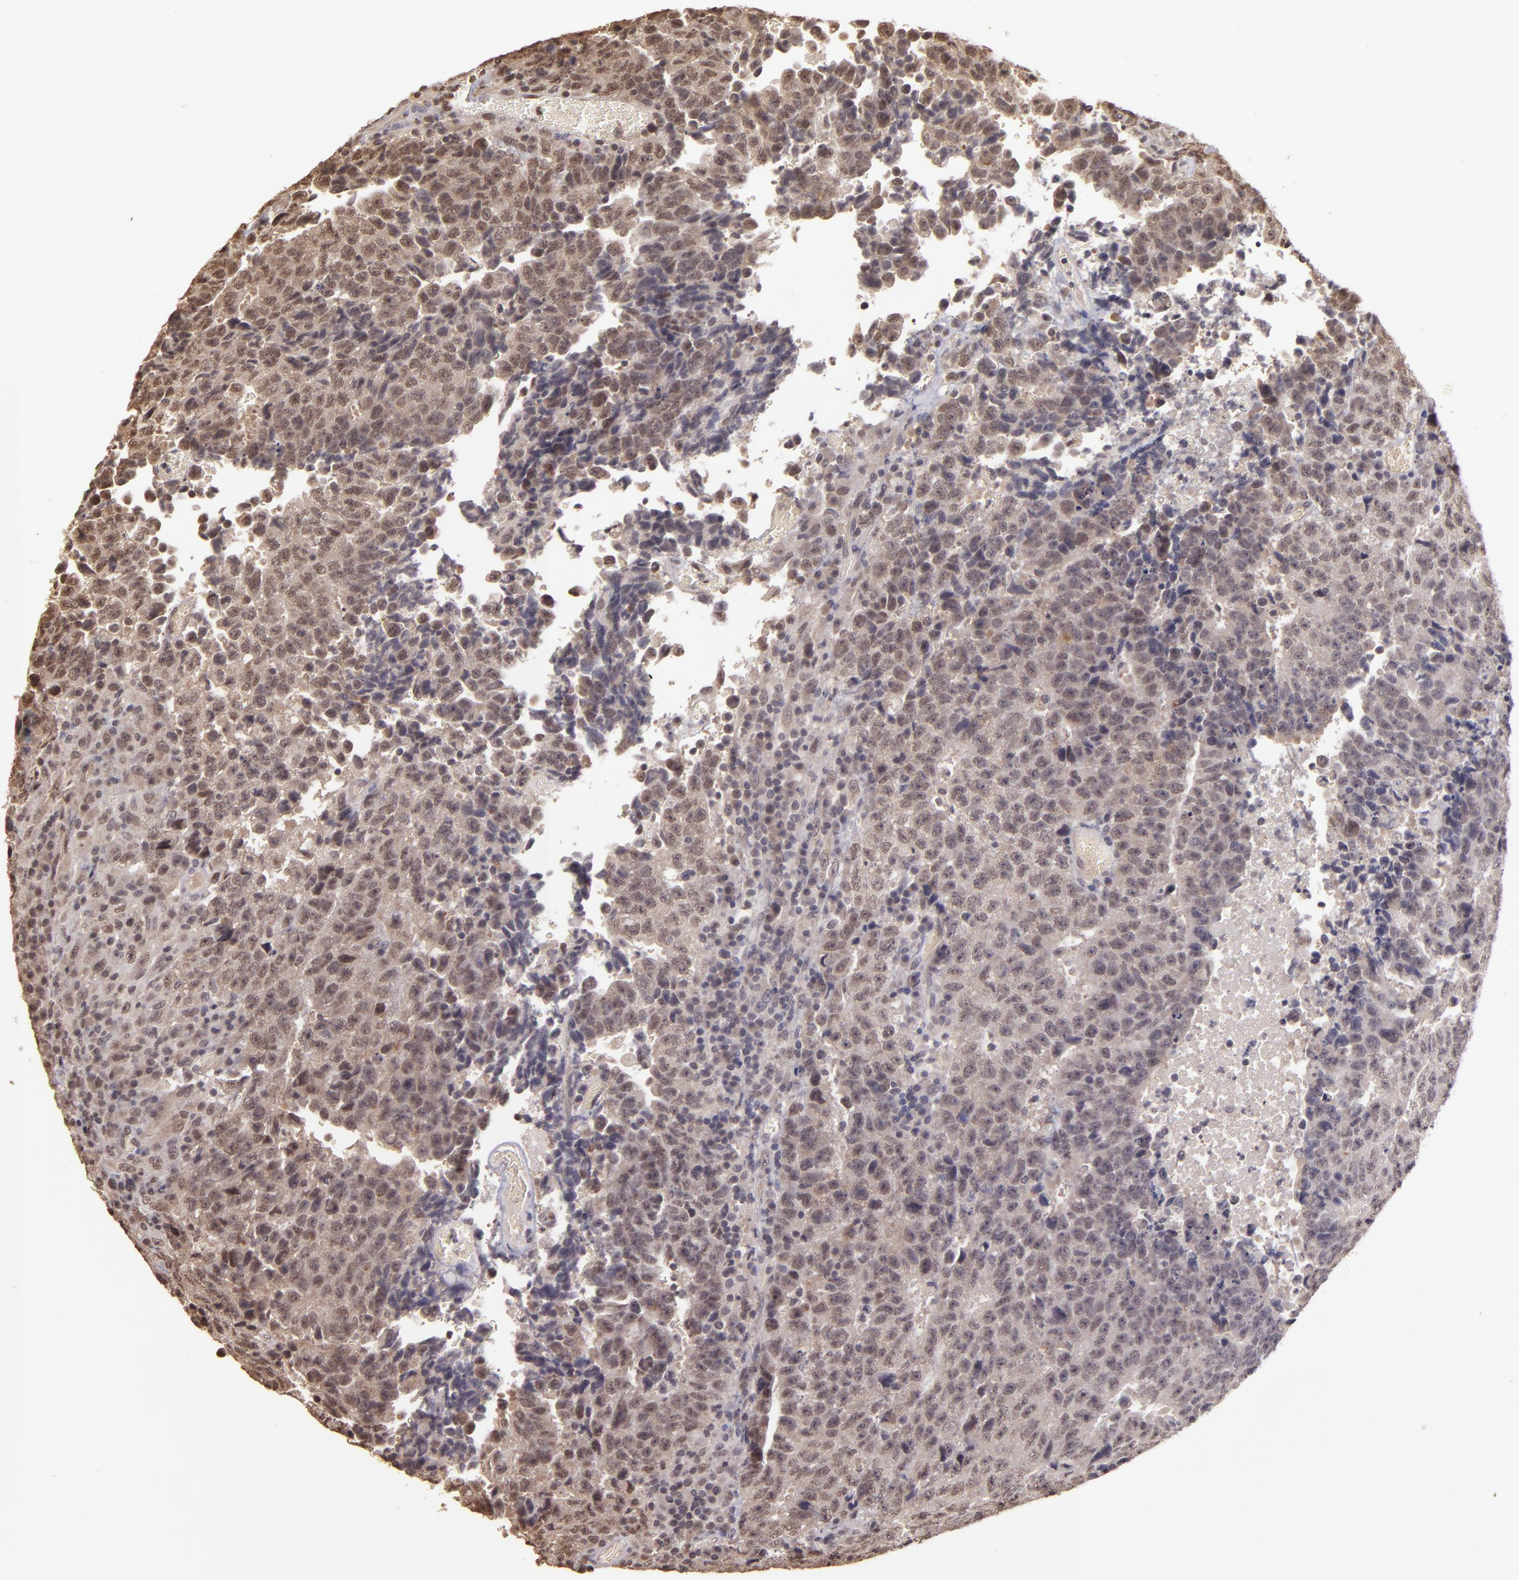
{"staining": {"intensity": "weak", "quantity": ">75%", "location": "cytoplasmic/membranous,nuclear"}, "tissue": "testis cancer", "cell_type": "Tumor cells", "image_type": "cancer", "snomed": [{"axis": "morphology", "description": "Necrosis, NOS"}, {"axis": "morphology", "description": "Carcinoma, Embryonal, NOS"}, {"axis": "topography", "description": "Testis"}], "caption": "Immunohistochemical staining of testis embryonal carcinoma shows low levels of weak cytoplasmic/membranous and nuclear positivity in approximately >75% of tumor cells.", "gene": "CUL1", "patient": {"sex": "male", "age": 19}}